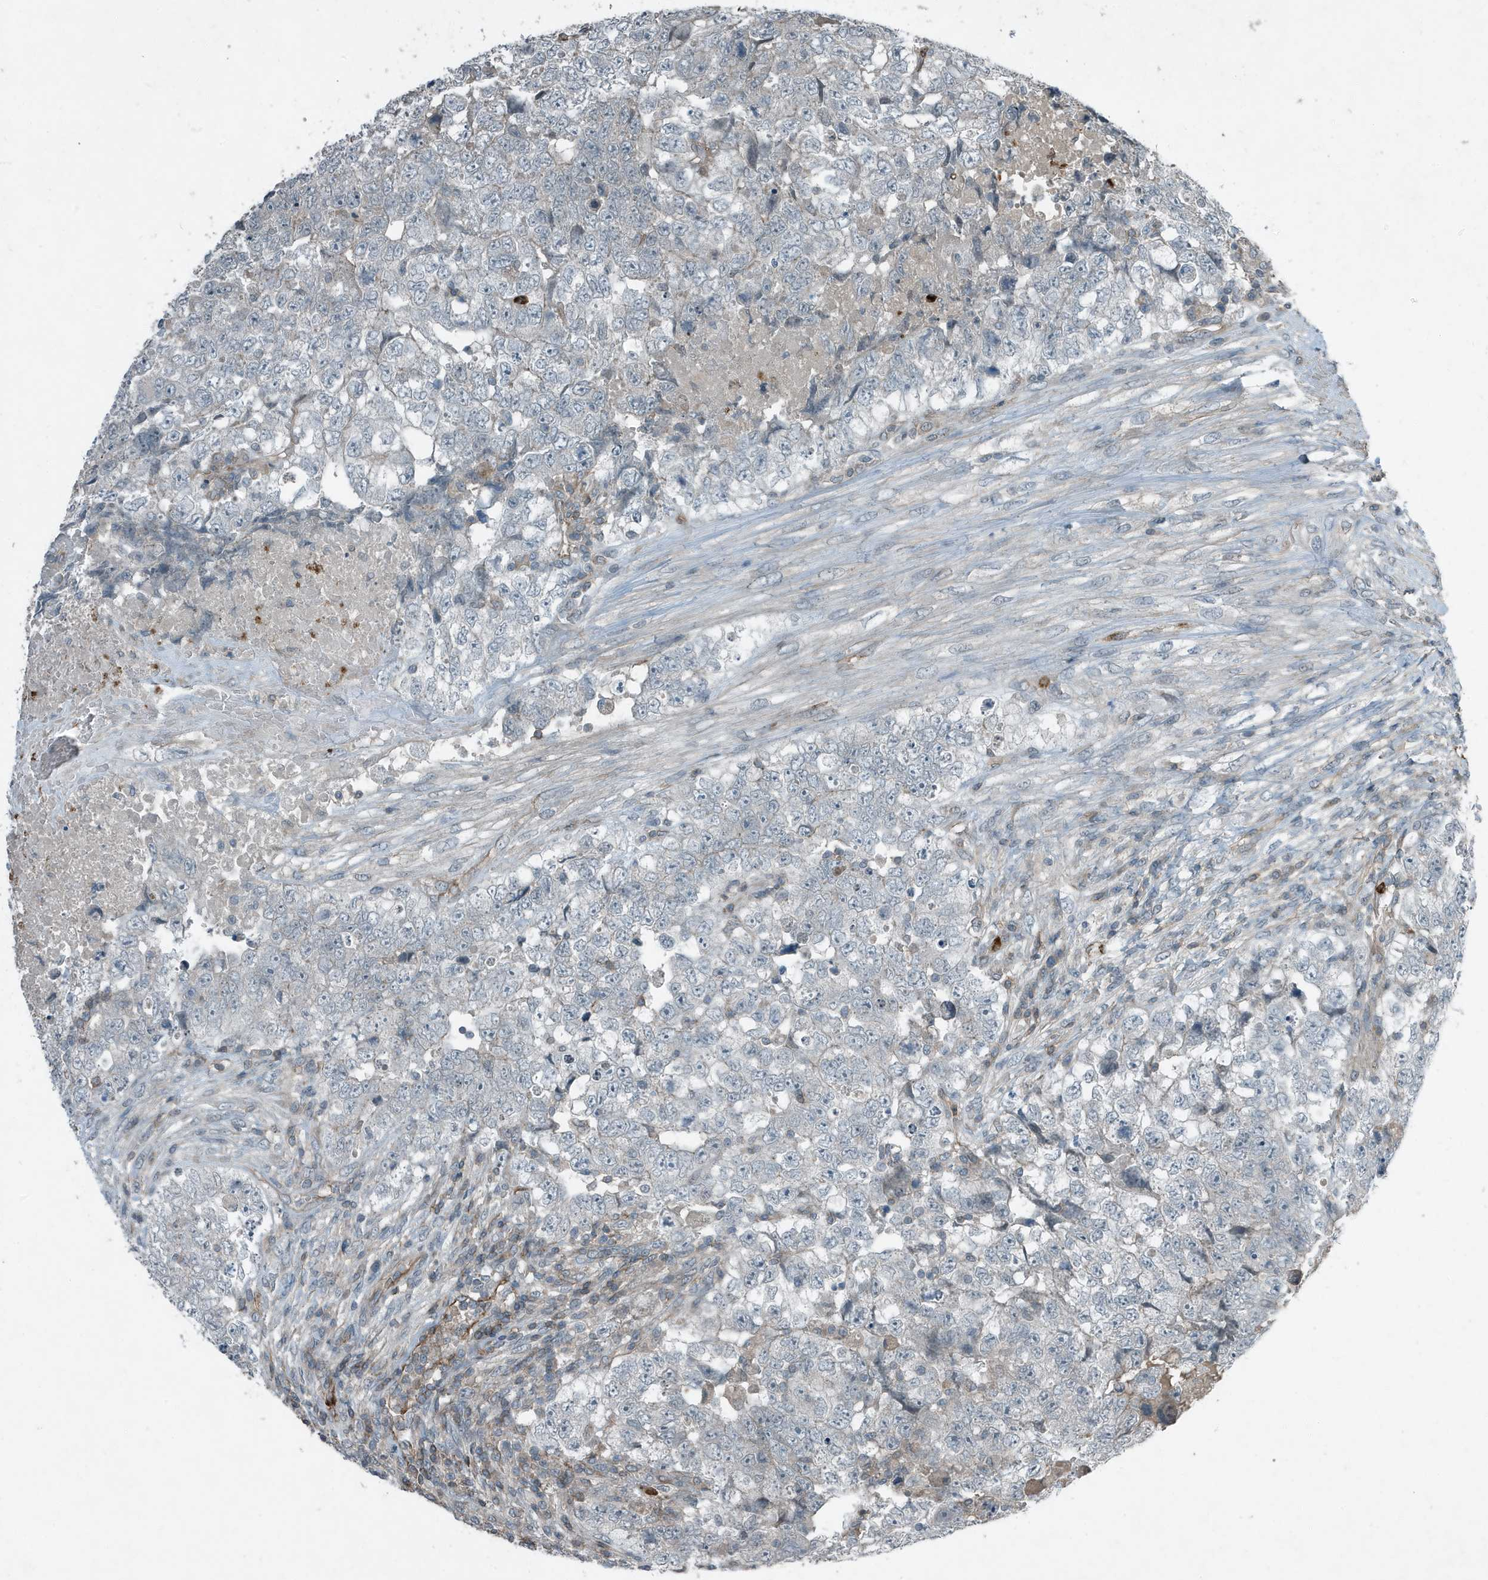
{"staining": {"intensity": "negative", "quantity": "none", "location": "none"}, "tissue": "testis cancer", "cell_type": "Tumor cells", "image_type": "cancer", "snomed": [{"axis": "morphology", "description": "Carcinoma, Embryonal, NOS"}, {"axis": "topography", "description": "Testis"}], "caption": "DAB immunohistochemical staining of human testis embryonal carcinoma displays no significant staining in tumor cells.", "gene": "DAPP1", "patient": {"sex": "male", "age": 37}}